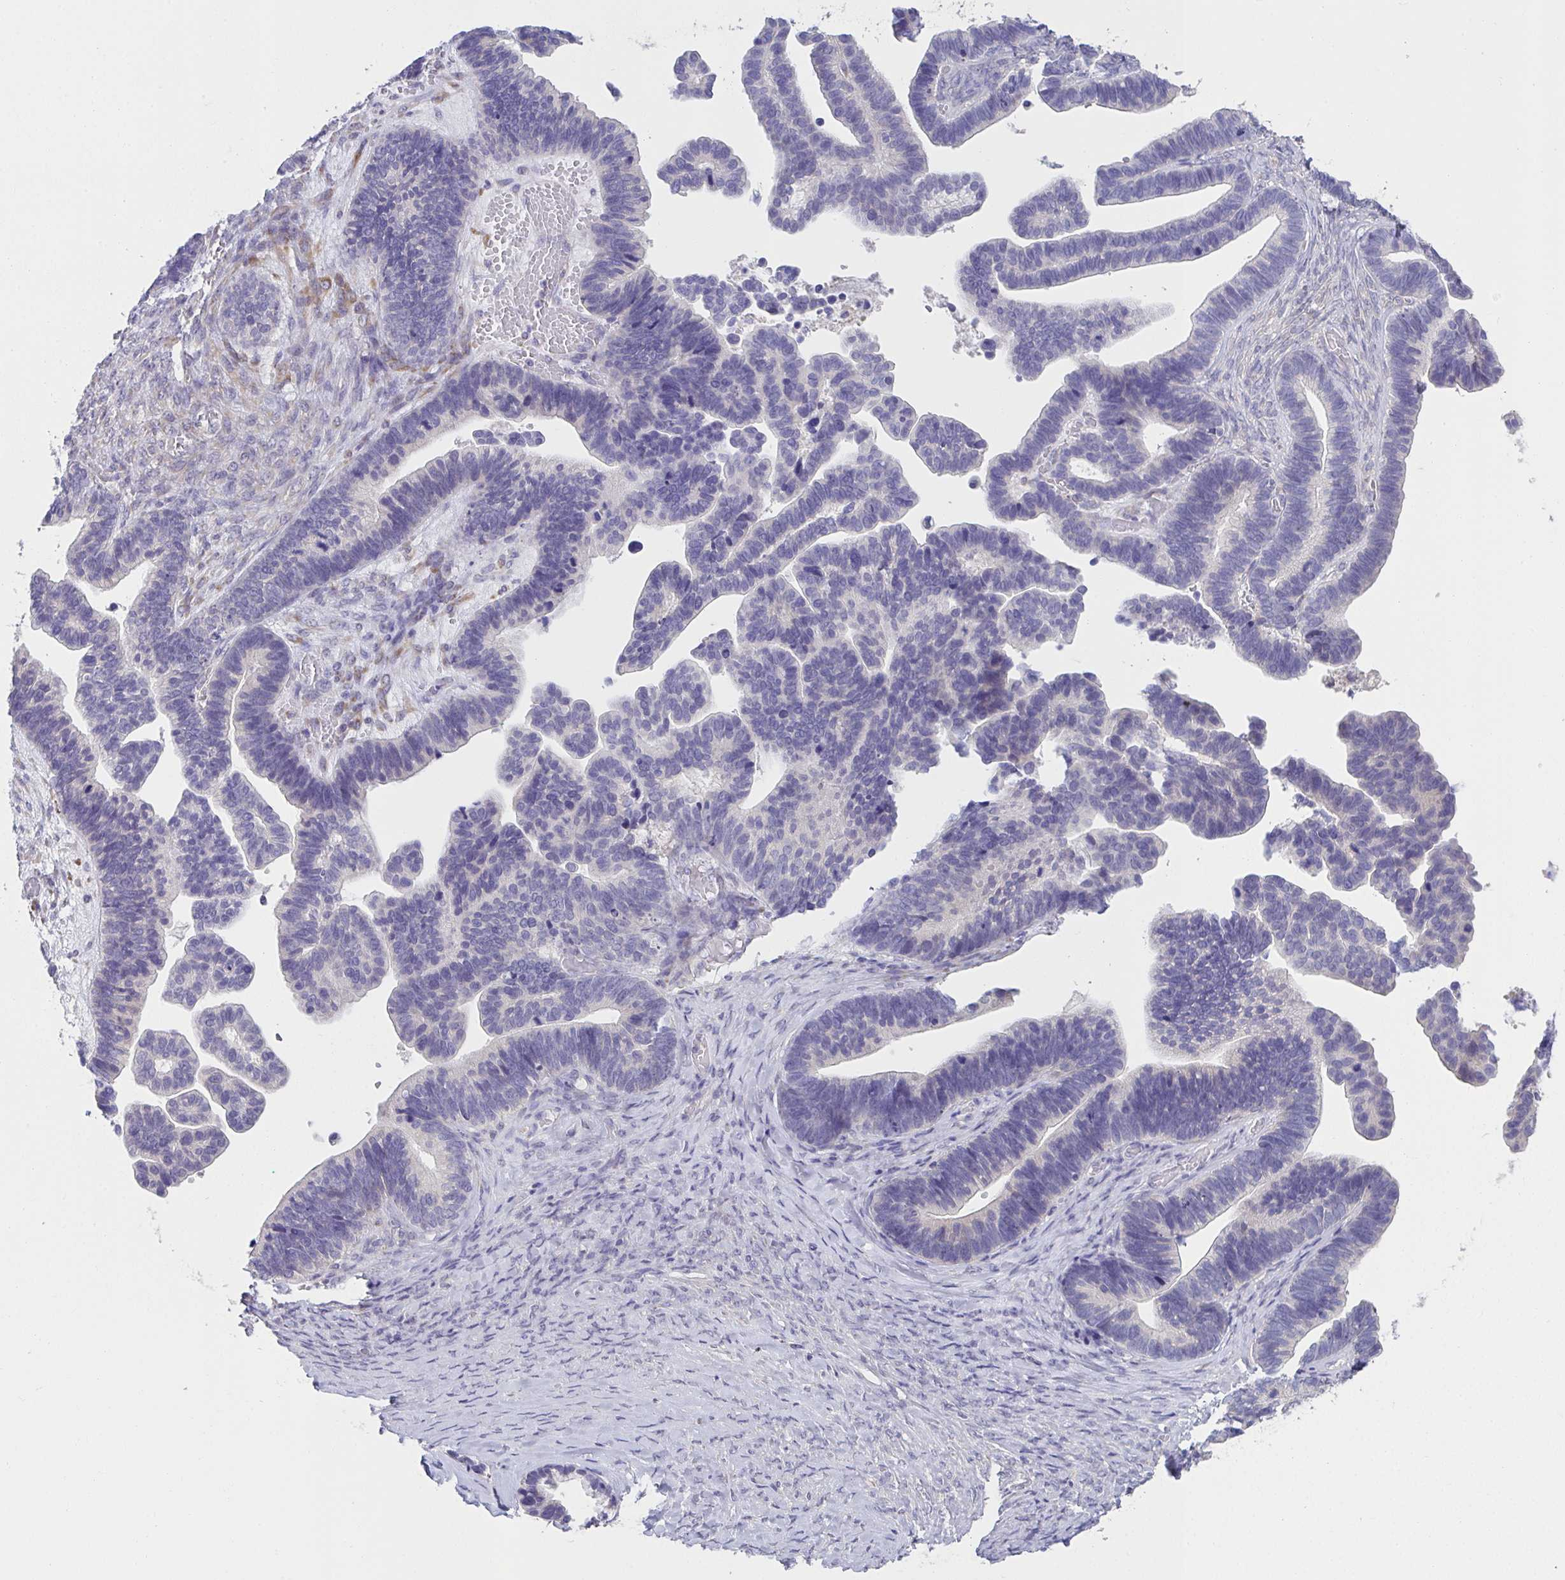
{"staining": {"intensity": "negative", "quantity": "none", "location": "none"}, "tissue": "ovarian cancer", "cell_type": "Tumor cells", "image_type": "cancer", "snomed": [{"axis": "morphology", "description": "Cystadenocarcinoma, serous, NOS"}, {"axis": "topography", "description": "Ovary"}], "caption": "This is a histopathology image of immunohistochemistry staining of ovarian cancer (serous cystadenocarcinoma), which shows no staining in tumor cells. (DAB immunohistochemistry visualized using brightfield microscopy, high magnification).", "gene": "CXCR1", "patient": {"sex": "female", "age": 56}}